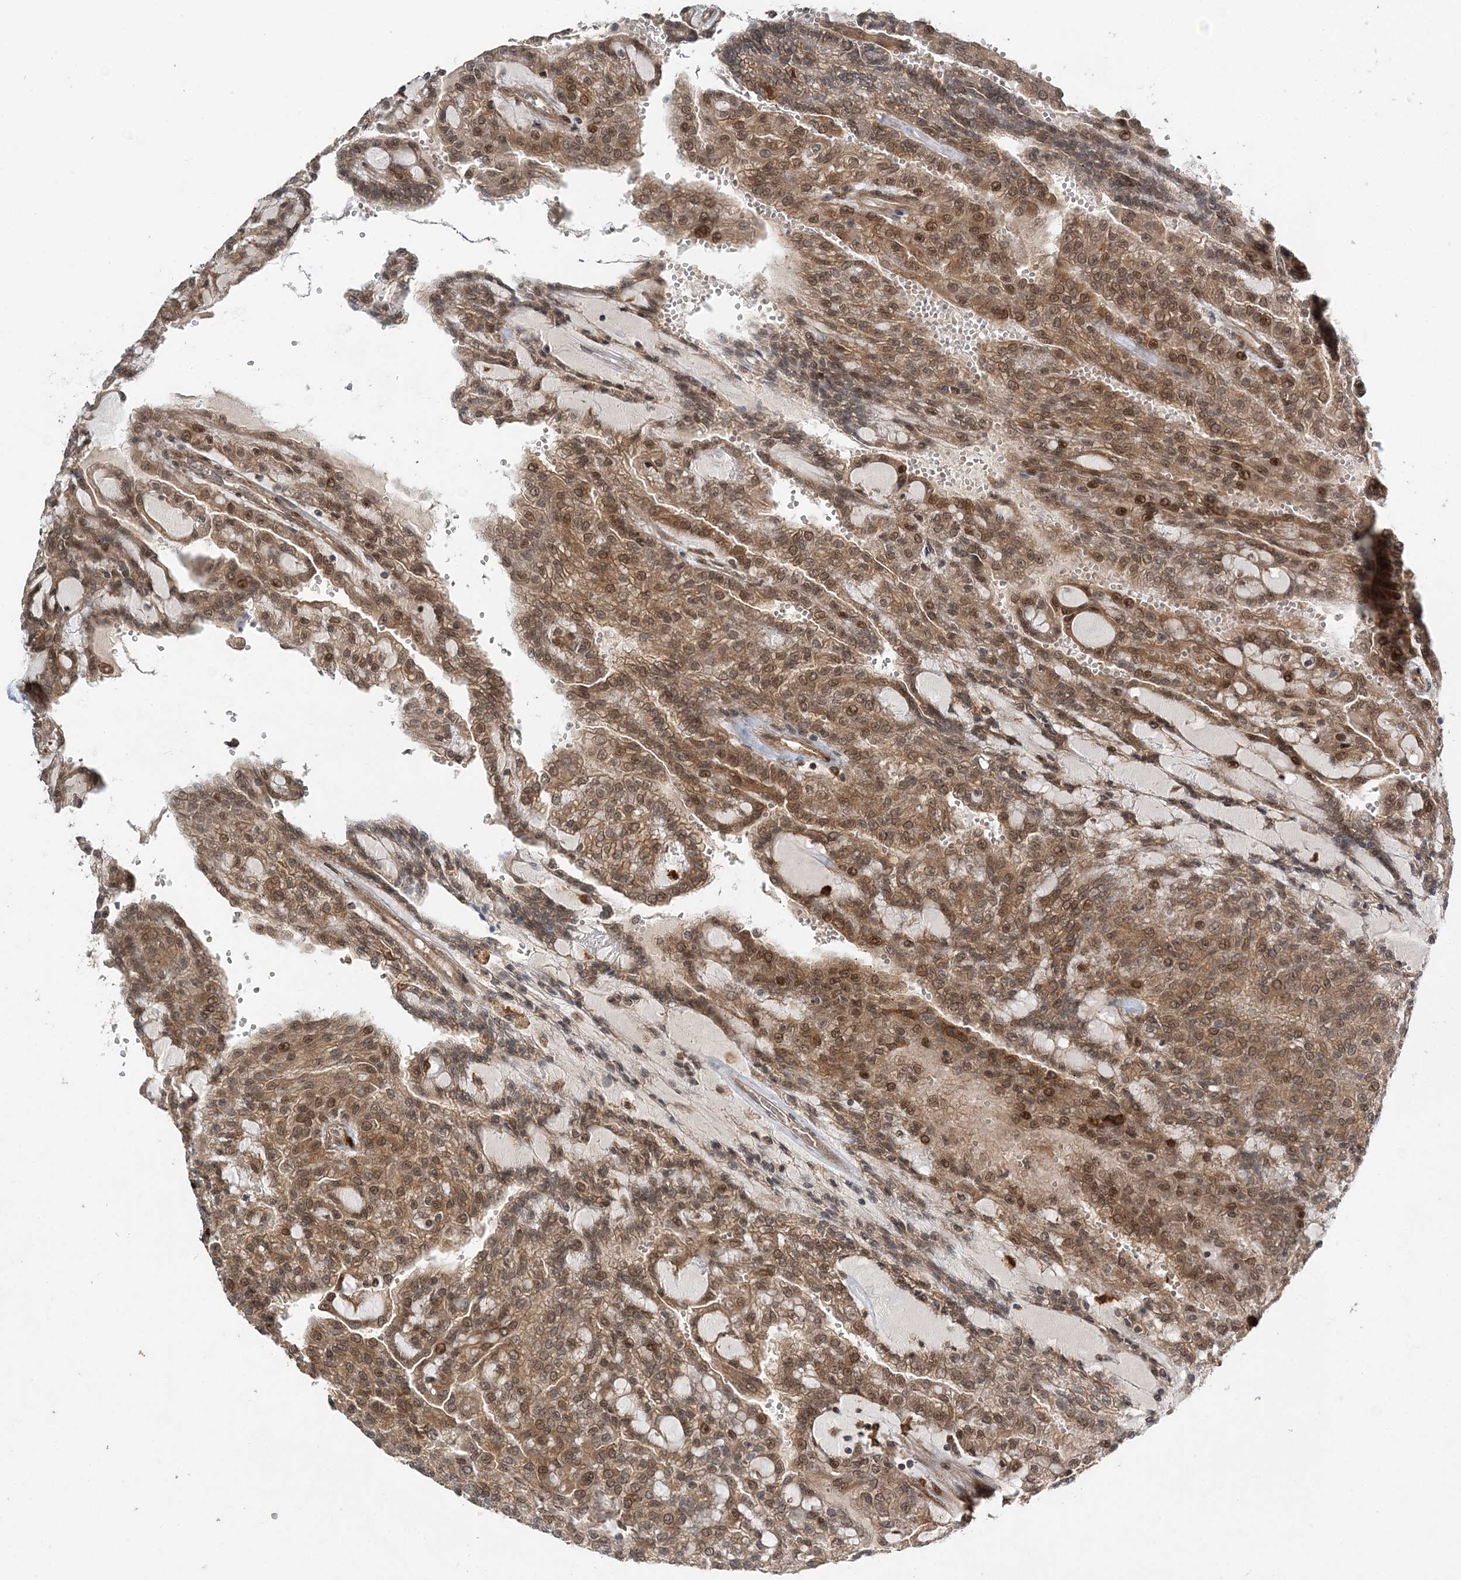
{"staining": {"intensity": "moderate", "quantity": ">75%", "location": "cytoplasmic/membranous,nuclear"}, "tissue": "renal cancer", "cell_type": "Tumor cells", "image_type": "cancer", "snomed": [{"axis": "morphology", "description": "Adenocarcinoma, NOS"}, {"axis": "topography", "description": "Kidney"}], "caption": "Renal adenocarcinoma stained with immunohistochemistry (IHC) displays moderate cytoplasmic/membranous and nuclear expression in approximately >75% of tumor cells.", "gene": "UBTD2", "patient": {"sex": "male", "age": 63}}